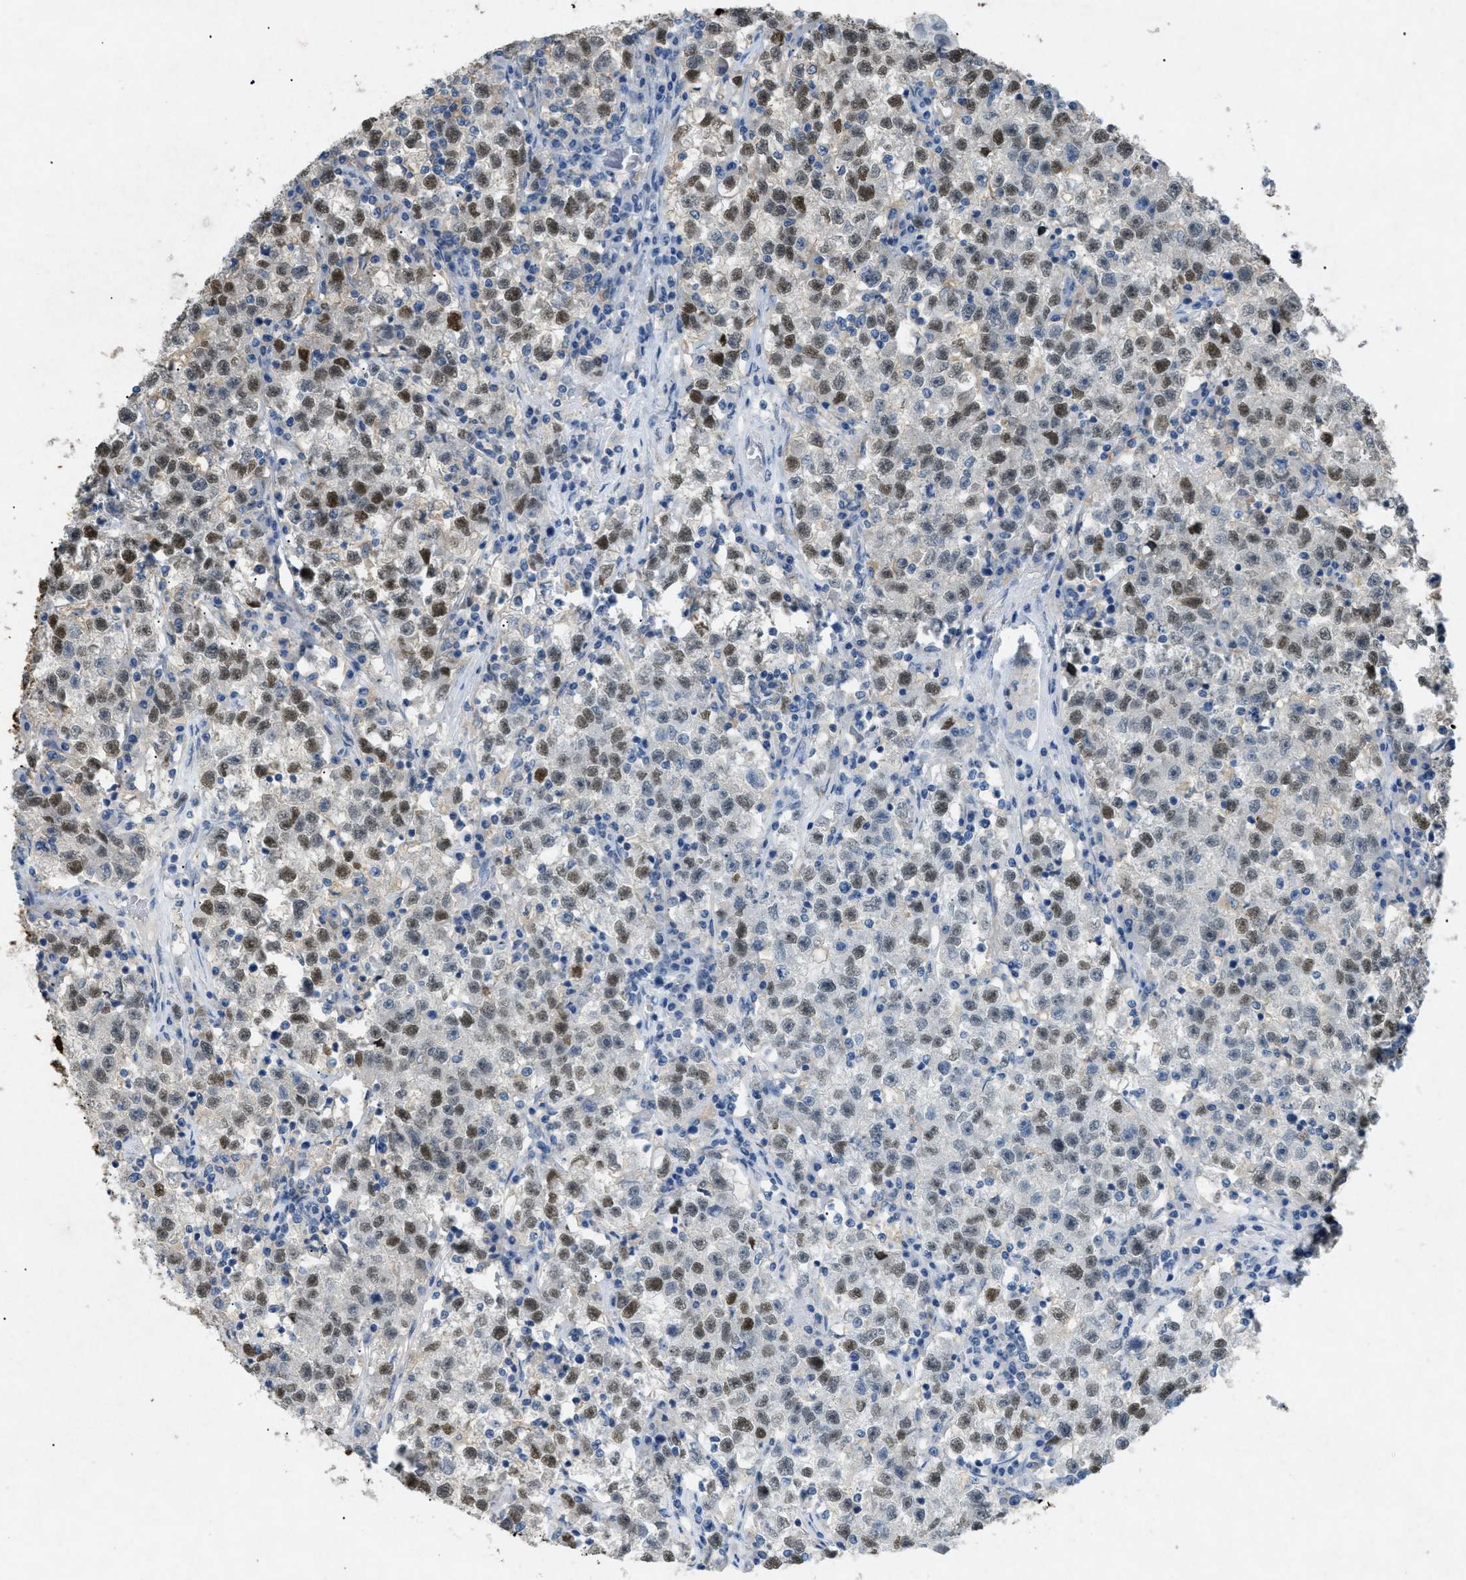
{"staining": {"intensity": "moderate", "quantity": ">75%", "location": "nuclear"}, "tissue": "testis cancer", "cell_type": "Tumor cells", "image_type": "cancer", "snomed": [{"axis": "morphology", "description": "Seminoma, NOS"}, {"axis": "topography", "description": "Testis"}], "caption": "Protein staining displays moderate nuclear expression in approximately >75% of tumor cells in seminoma (testis).", "gene": "TASOR", "patient": {"sex": "male", "age": 22}}